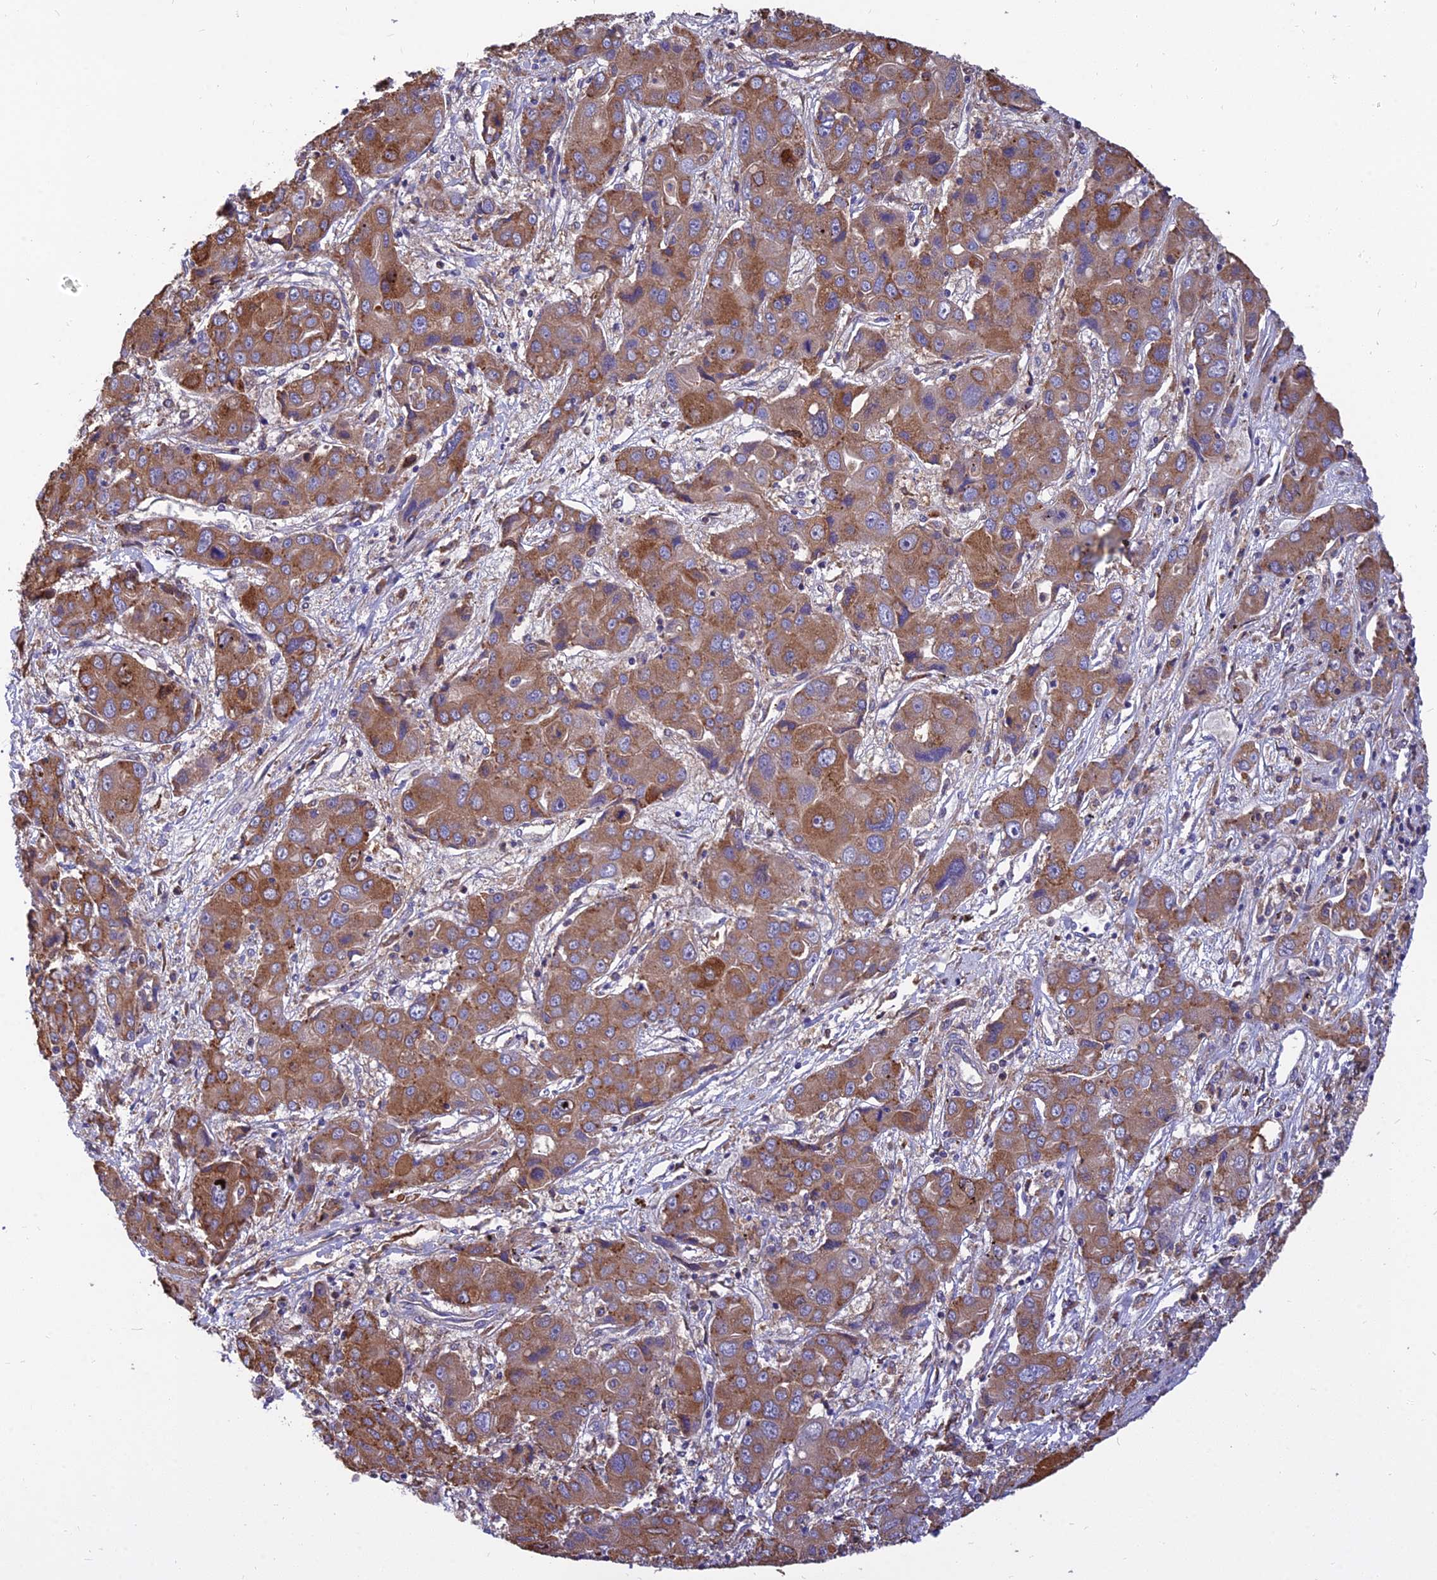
{"staining": {"intensity": "moderate", "quantity": ">75%", "location": "cytoplasmic/membranous"}, "tissue": "liver cancer", "cell_type": "Tumor cells", "image_type": "cancer", "snomed": [{"axis": "morphology", "description": "Cholangiocarcinoma"}, {"axis": "topography", "description": "Liver"}], "caption": "A photomicrograph of human liver cancer stained for a protein exhibits moderate cytoplasmic/membranous brown staining in tumor cells.", "gene": "UMAD1", "patient": {"sex": "male", "age": 67}}